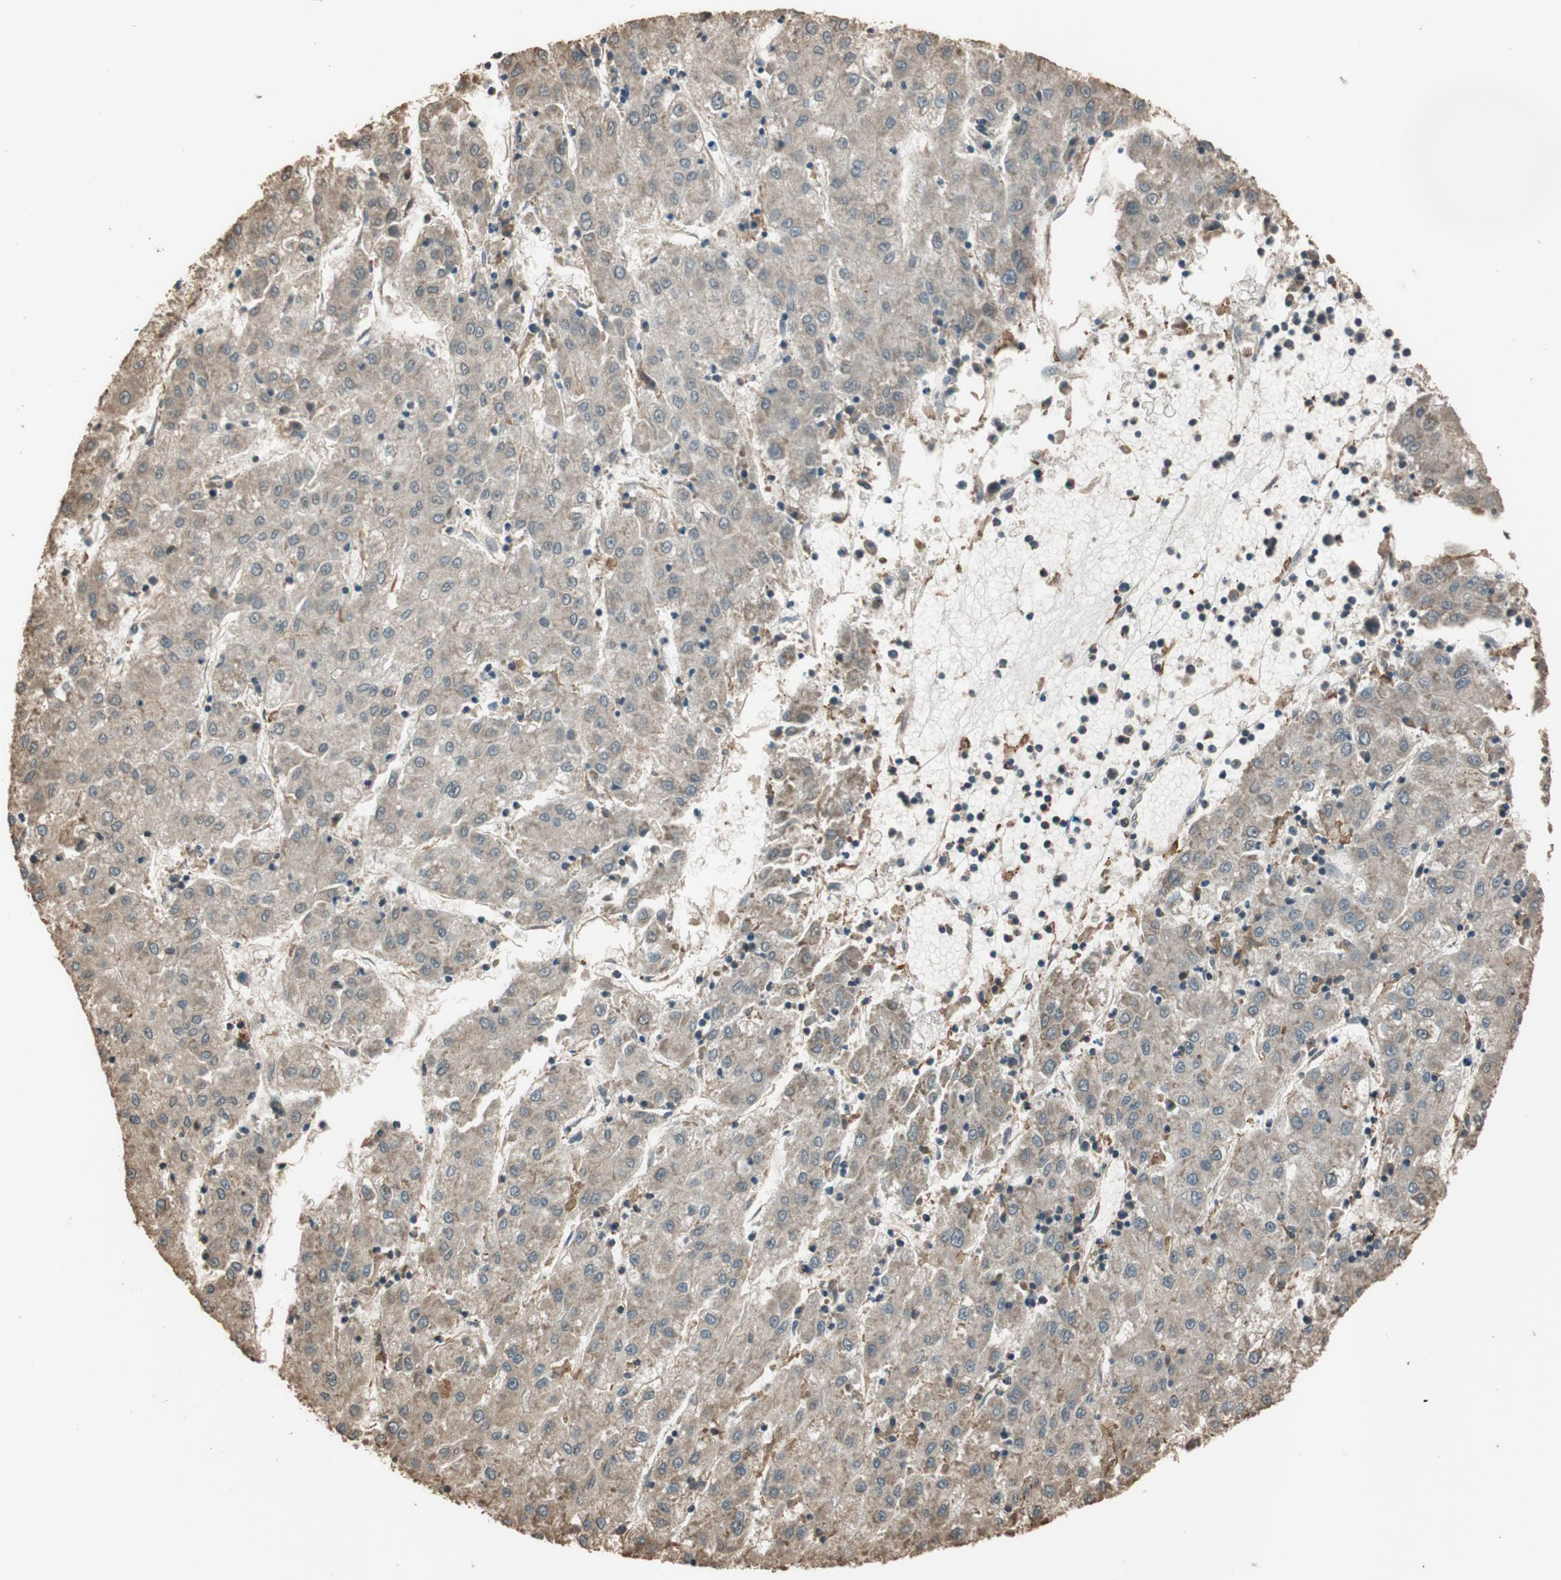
{"staining": {"intensity": "weak", "quantity": "25%-75%", "location": "cytoplasmic/membranous"}, "tissue": "liver cancer", "cell_type": "Tumor cells", "image_type": "cancer", "snomed": [{"axis": "morphology", "description": "Carcinoma, Hepatocellular, NOS"}, {"axis": "topography", "description": "Liver"}], "caption": "Hepatocellular carcinoma (liver) tissue shows weak cytoplasmic/membranous positivity in about 25%-75% of tumor cells Nuclei are stained in blue.", "gene": "MST1R", "patient": {"sex": "male", "age": 72}}